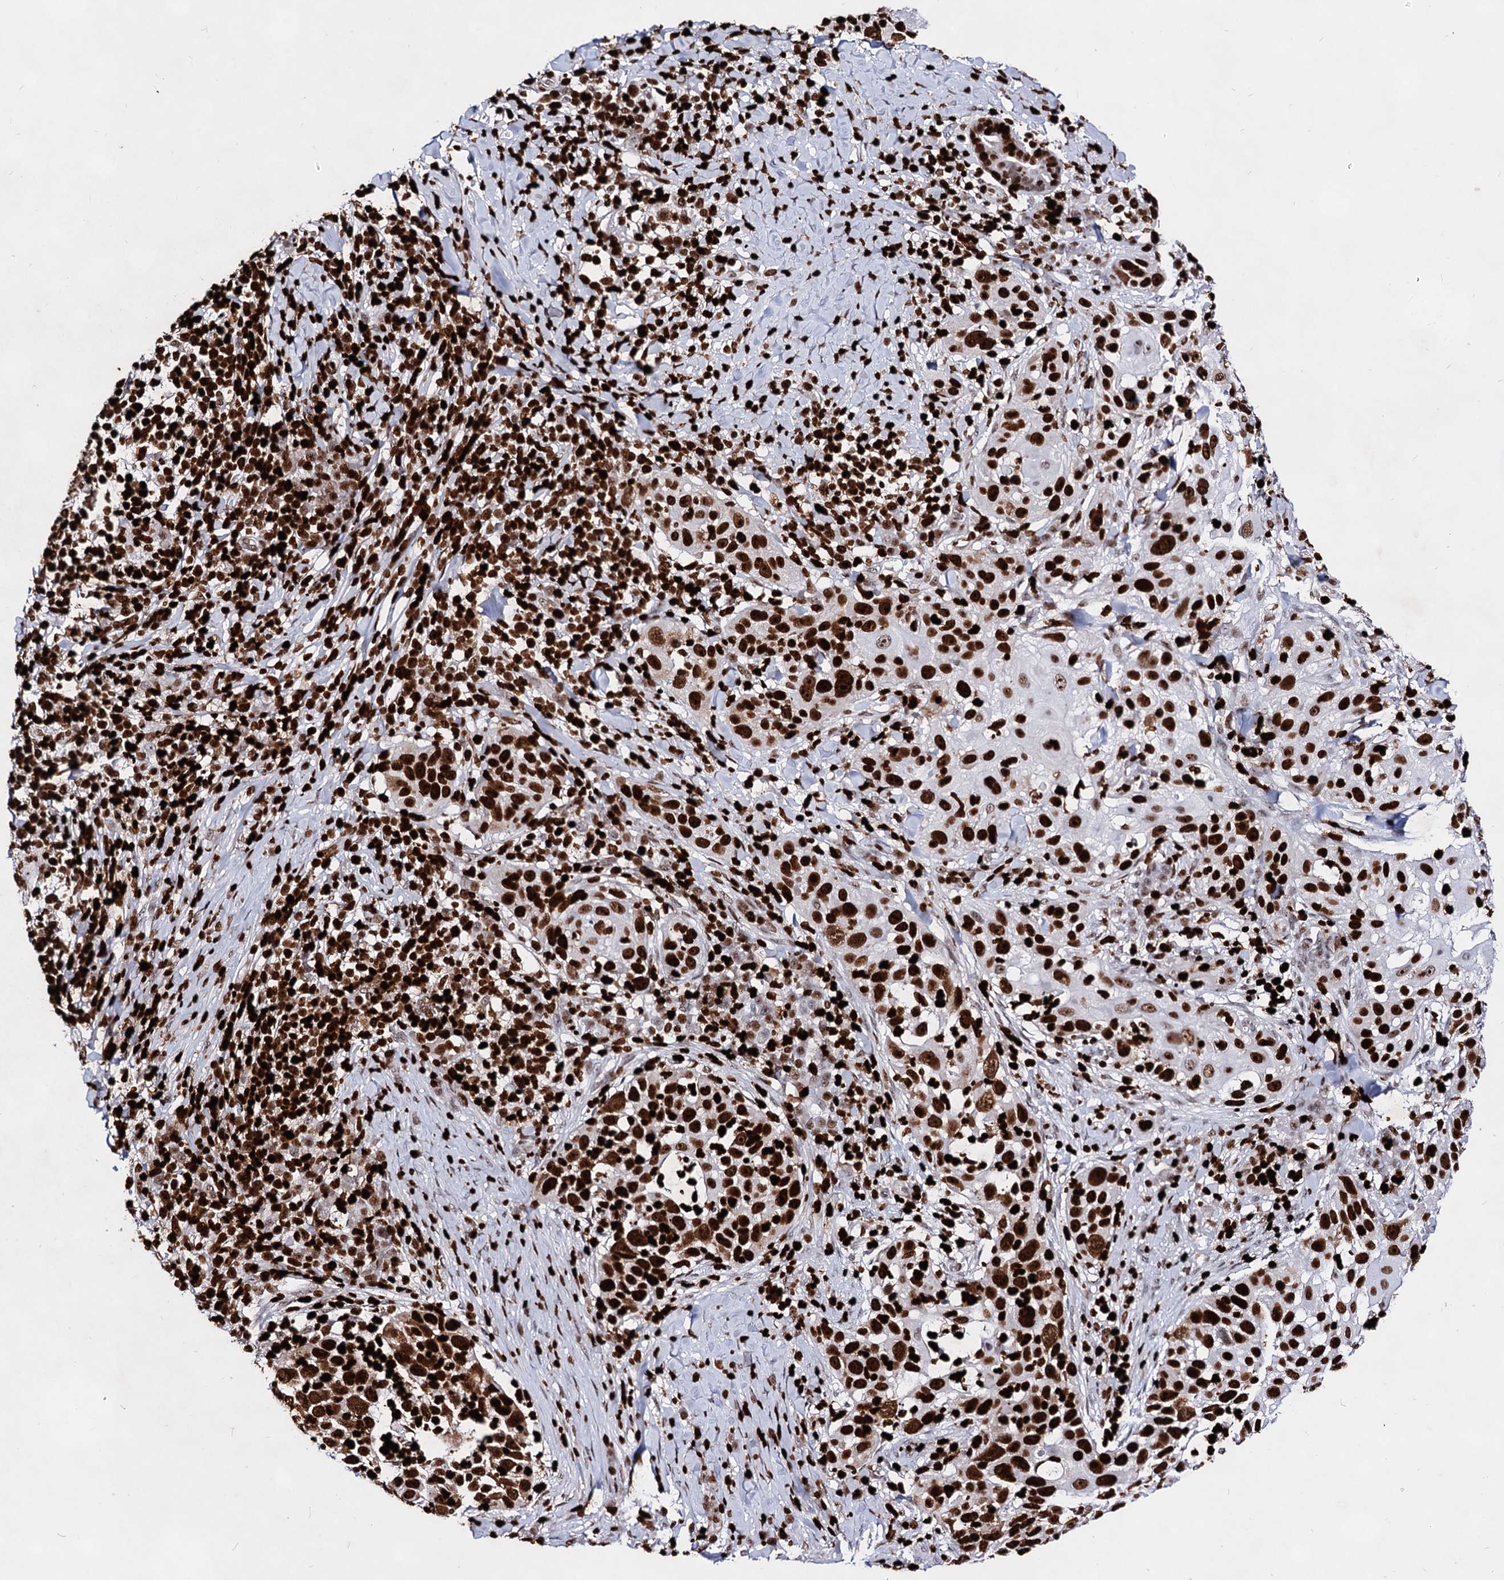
{"staining": {"intensity": "strong", "quantity": ">75%", "location": "nuclear"}, "tissue": "skin cancer", "cell_type": "Tumor cells", "image_type": "cancer", "snomed": [{"axis": "morphology", "description": "Squamous cell carcinoma, NOS"}, {"axis": "topography", "description": "Skin"}], "caption": "Skin cancer (squamous cell carcinoma) stained for a protein (brown) exhibits strong nuclear positive staining in approximately >75% of tumor cells.", "gene": "HMGB2", "patient": {"sex": "female", "age": 44}}